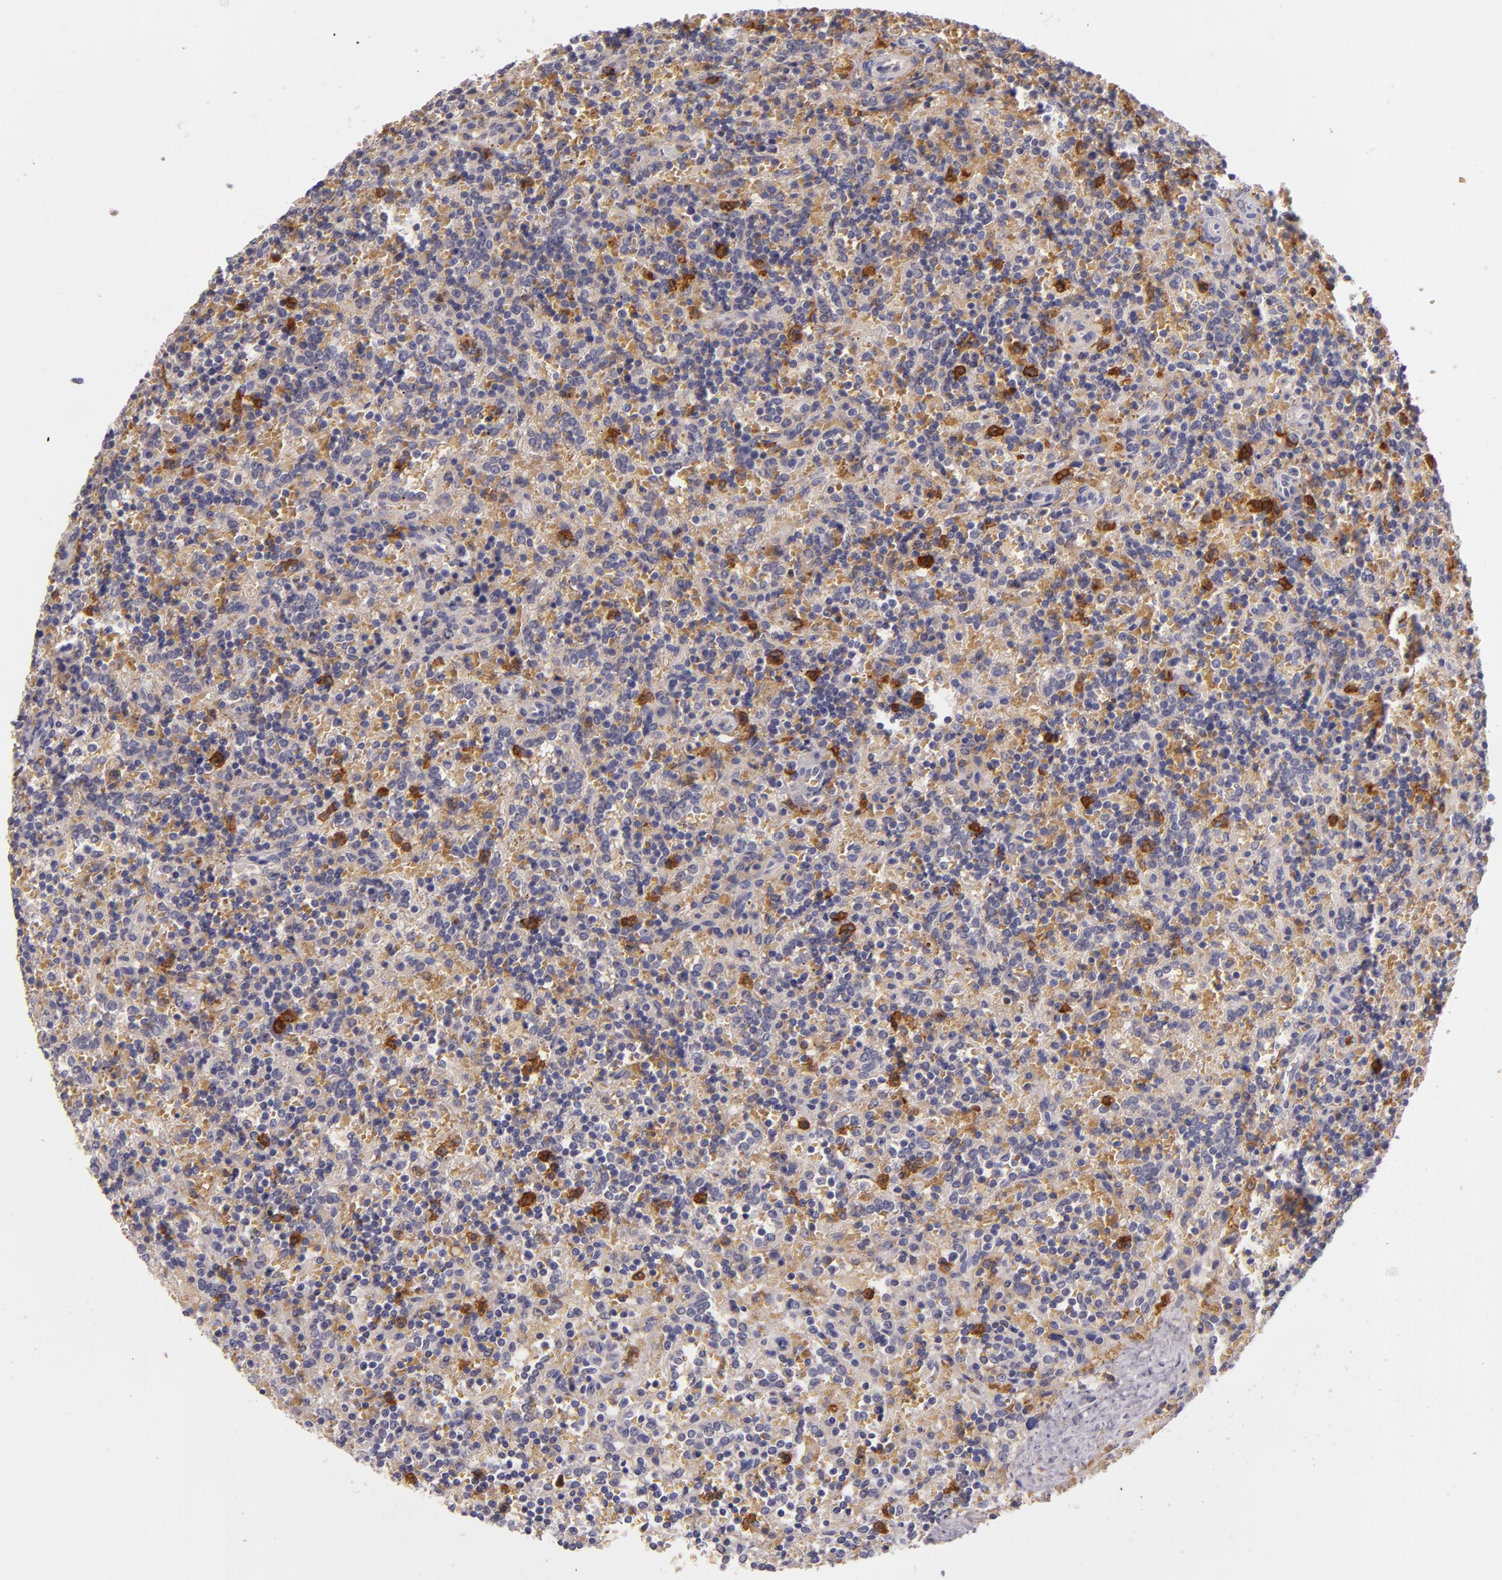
{"staining": {"intensity": "moderate", "quantity": "<25%", "location": "cytoplasmic/membranous"}, "tissue": "lymphoma", "cell_type": "Tumor cells", "image_type": "cancer", "snomed": [{"axis": "morphology", "description": "Malignant lymphoma, non-Hodgkin's type, Low grade"}, {"axis": "topography", "description": "Spleen"}], "caption": "Protein analysis of lymphoma tissue demonstrates moderate cytoplasmic/membranous staining in about <25% of tumor cells. Nuclei are stained in blue.", "gene": "C5AR1", "patient": {"sex": "male", "age": 67}}